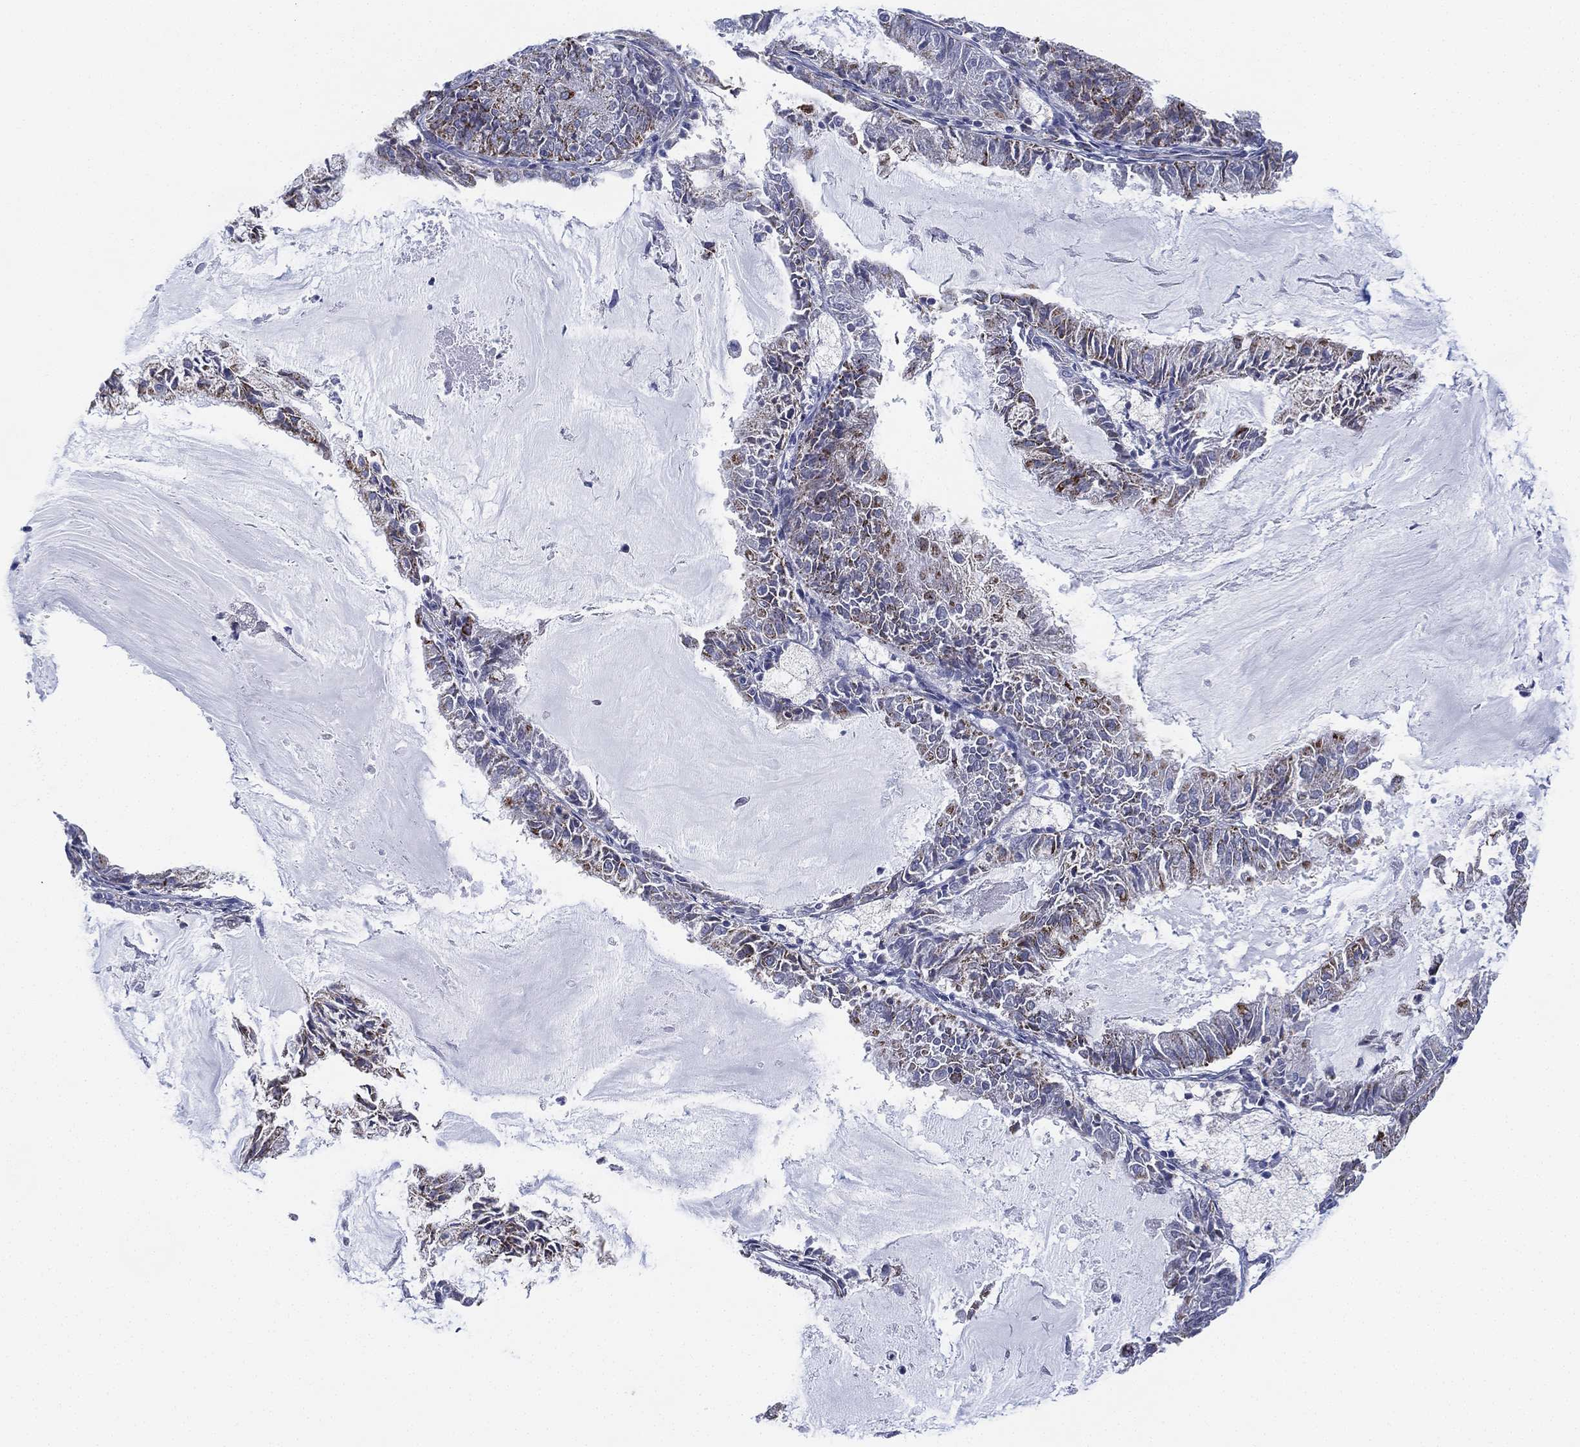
{"staining": {"intensity": "moderate", "quantity": "<25%", "location": "cytoplasmic/membranous"}, "tissue": "endometrial cancer", "cell_type": "Tumor cells", "image_type": "cancer", "snomed": [{"axis": "morphology", "description": "Adenocarcinoma, NOS"}, {"axis": "topography", "description": "Endometrium"}], "caption": "Tumor cells exhibit low levels of moderate cytoplasmic/membranous expression in approximately <25% of cells in endometrial cancer.", "gene": "INA", "patient": {"sex": "female", "age": 57}}